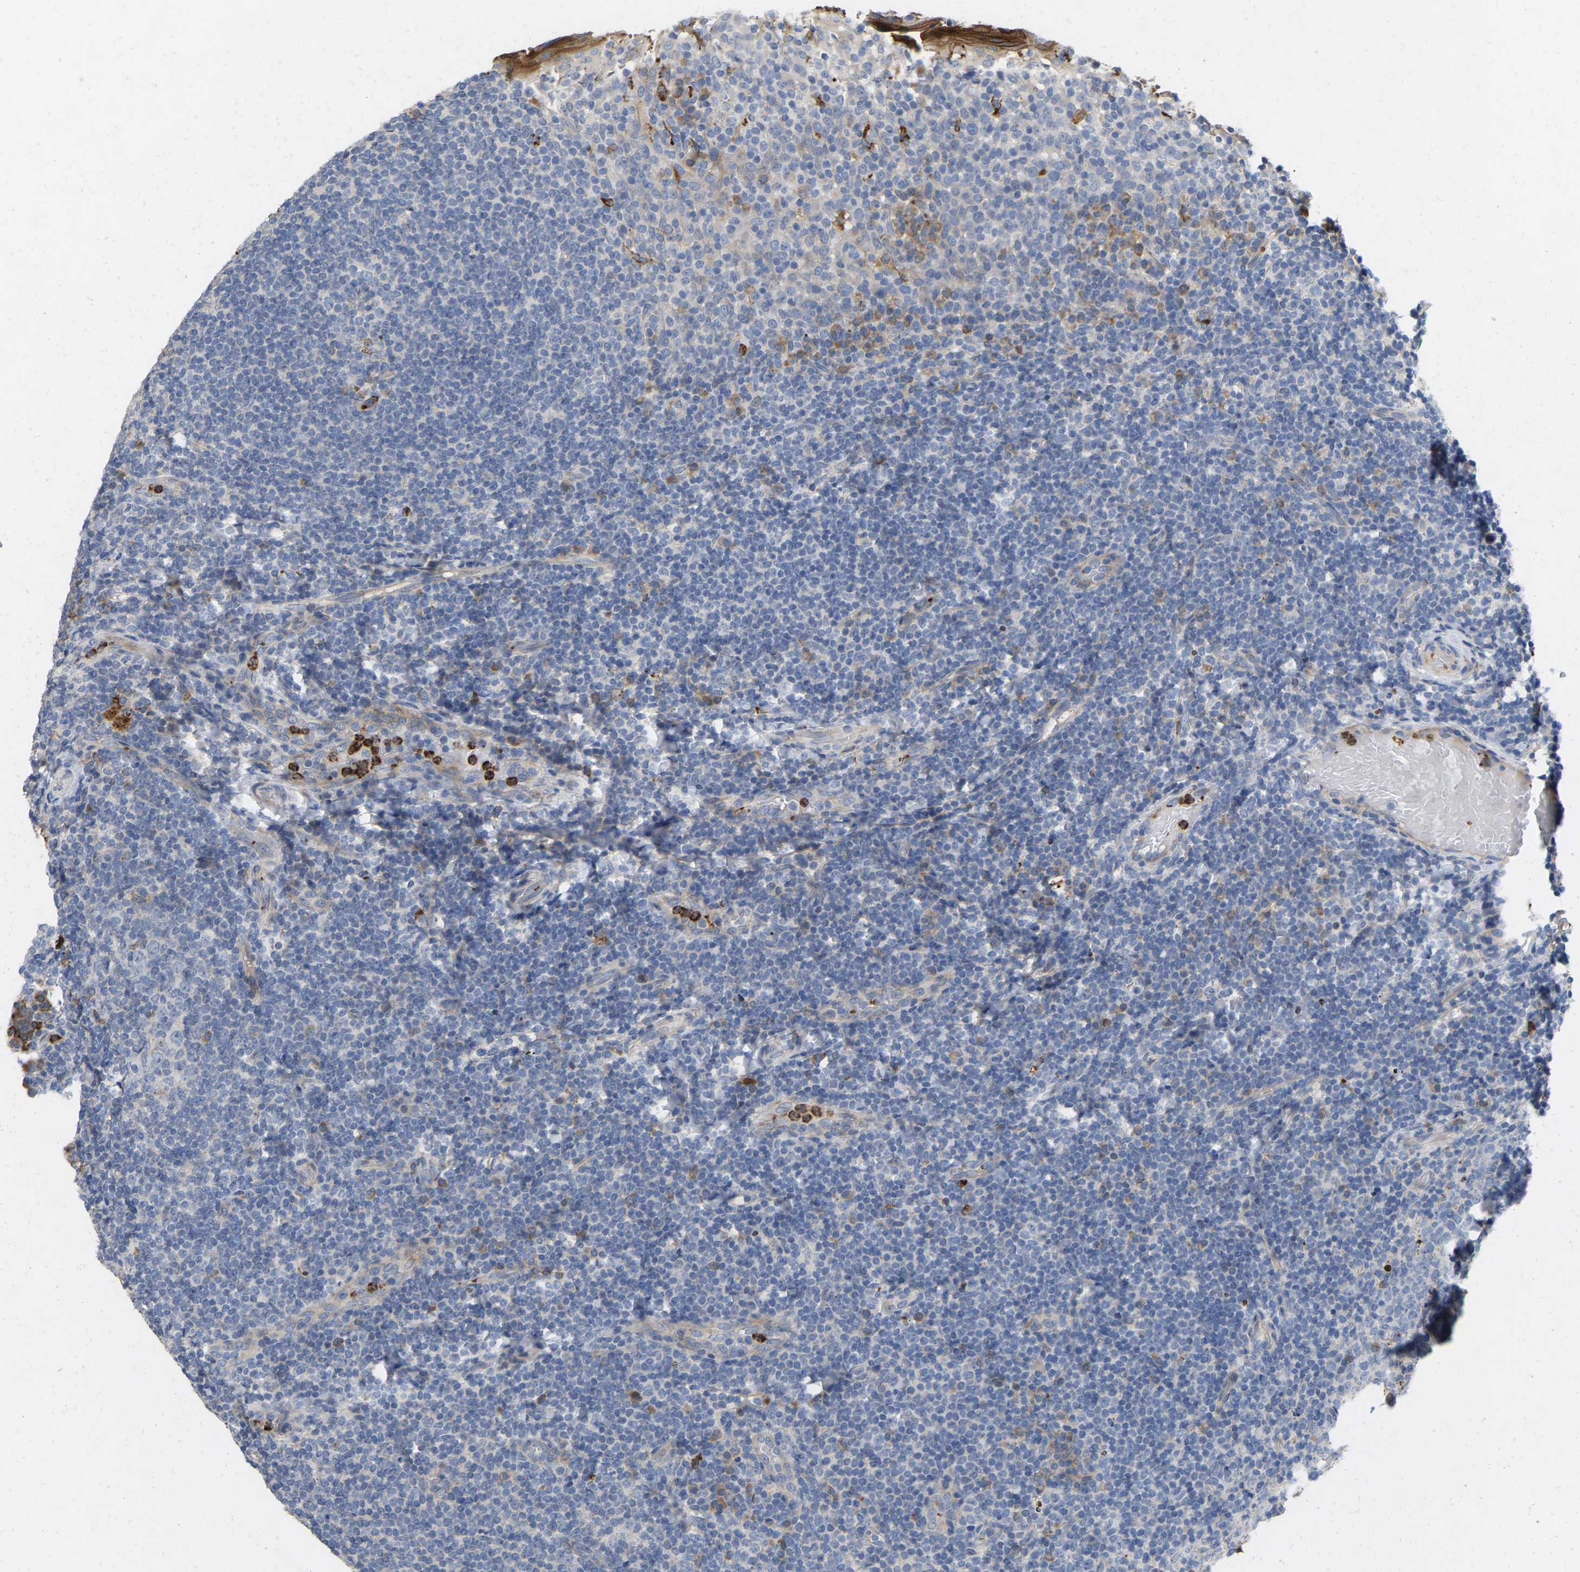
{"staining": {"intensity": "negative", "quantity": "none", "location": "none"}, "tissue": "tonsil", "cell_type": "Germinal center cells", "image_type": "normal", "snomed": [{"axis": "morphology", "description": "Normal tissue, NOS"}, {"axis": "topography", "description": "Tonsil"}], "caption": "Immunohistochemistry (IHC) histopathology image of unremarkable tonsil: tonsil stained with DAB (3,3'-diaminobenzidine) displays no significant protein positivity in germinal center cells.", "gene": "RHEB", "patient": {"sex": "female", "age": 19}}